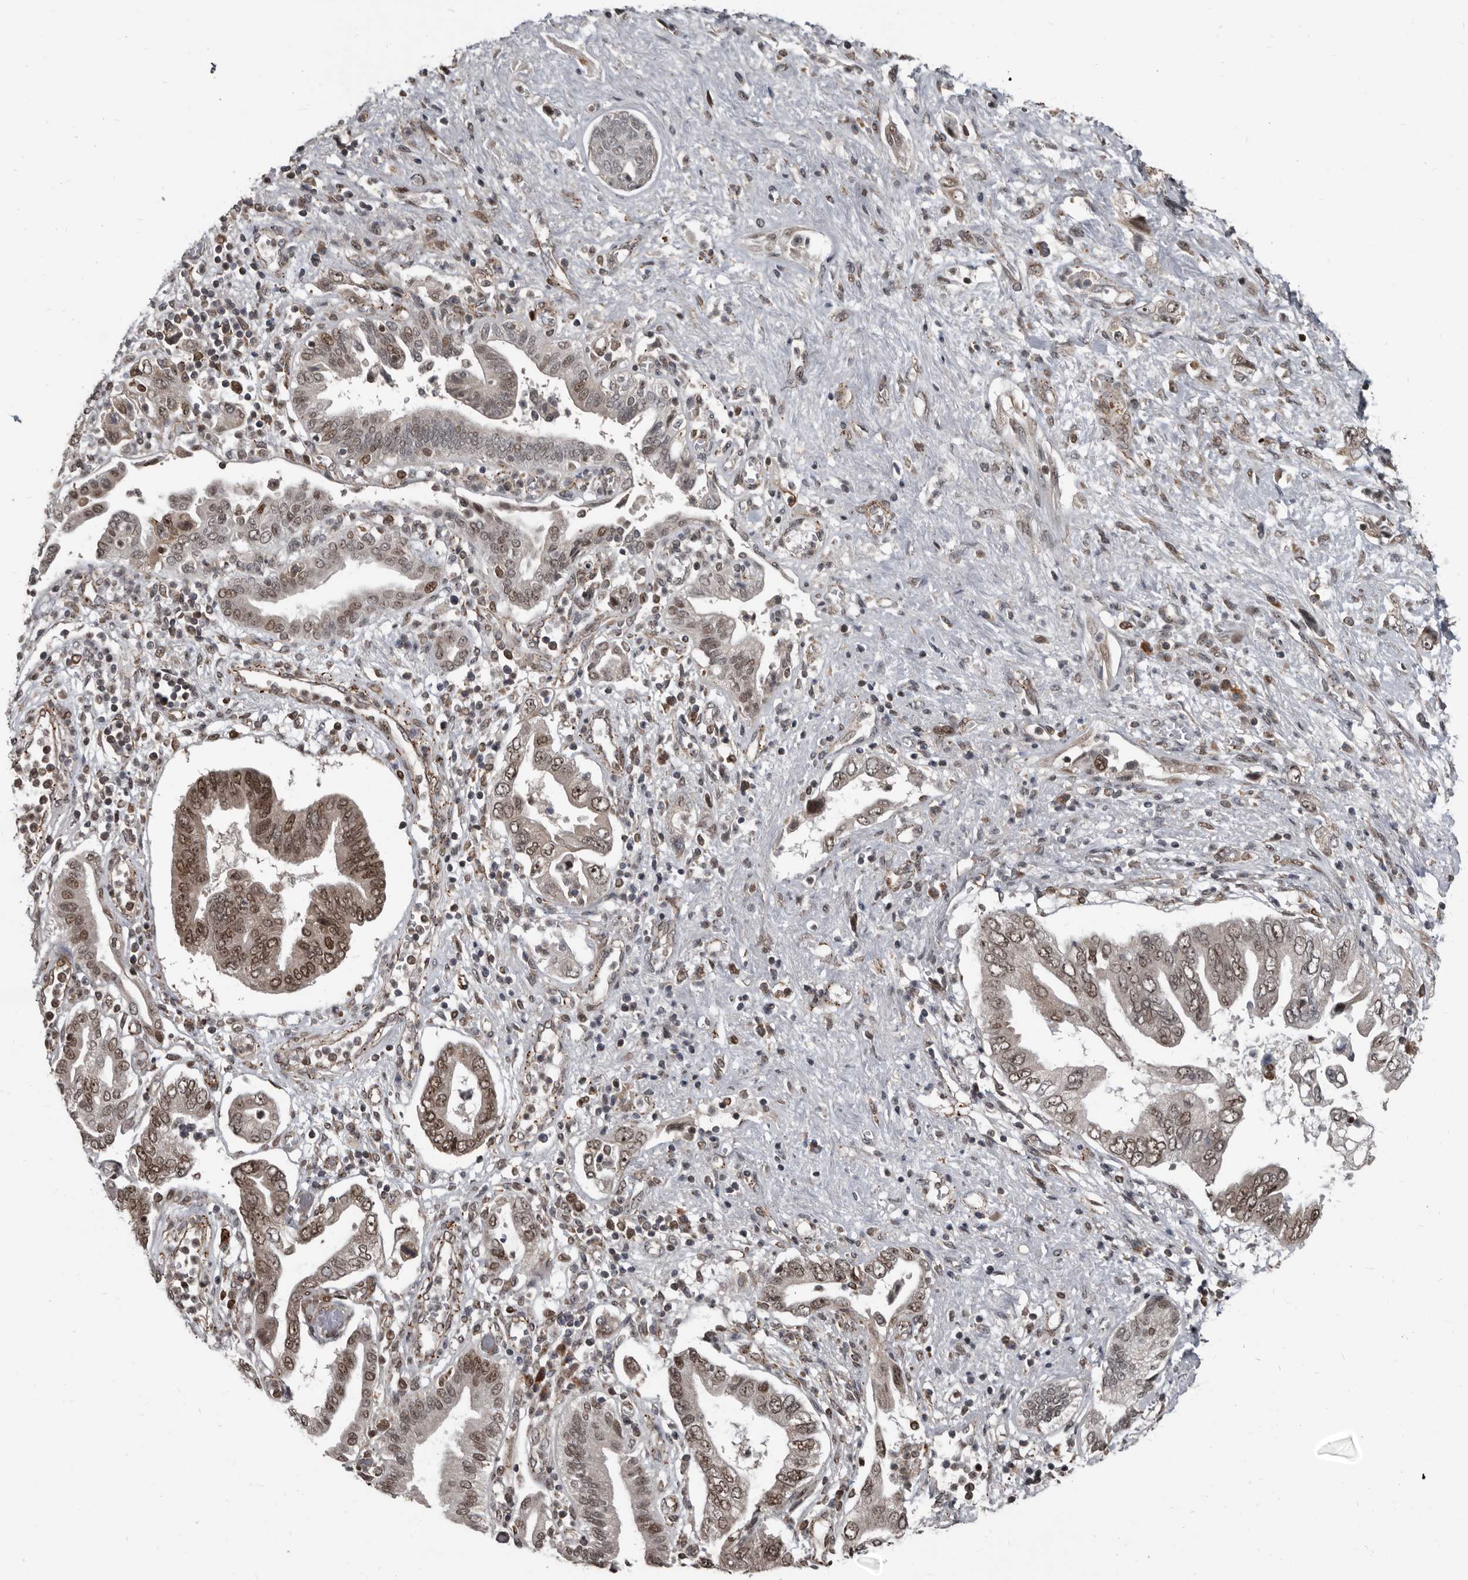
{"staining": {"intensity": "moderate", "quantity": ">75%", "location": "nuclear"}, "tissue": "pancreatic cancer", "cell_type": "Tumor cells", "image_type": "cancer", "snomed": [{"axis": "morphology", "description": "Adenocarcinoma, NOS"}, {"axis": "topography", "description": "Pancreas"}], "caption": "Immunohistochemistry micrograph of human adenocarcinoma (pancreatic) stained for a protein (brown), which displays medium levels of moderate nuclear expression in approximately >75% of tumor cells.", "gene": "CHD1L", "patient": {"sex": "female", "age": 73}}